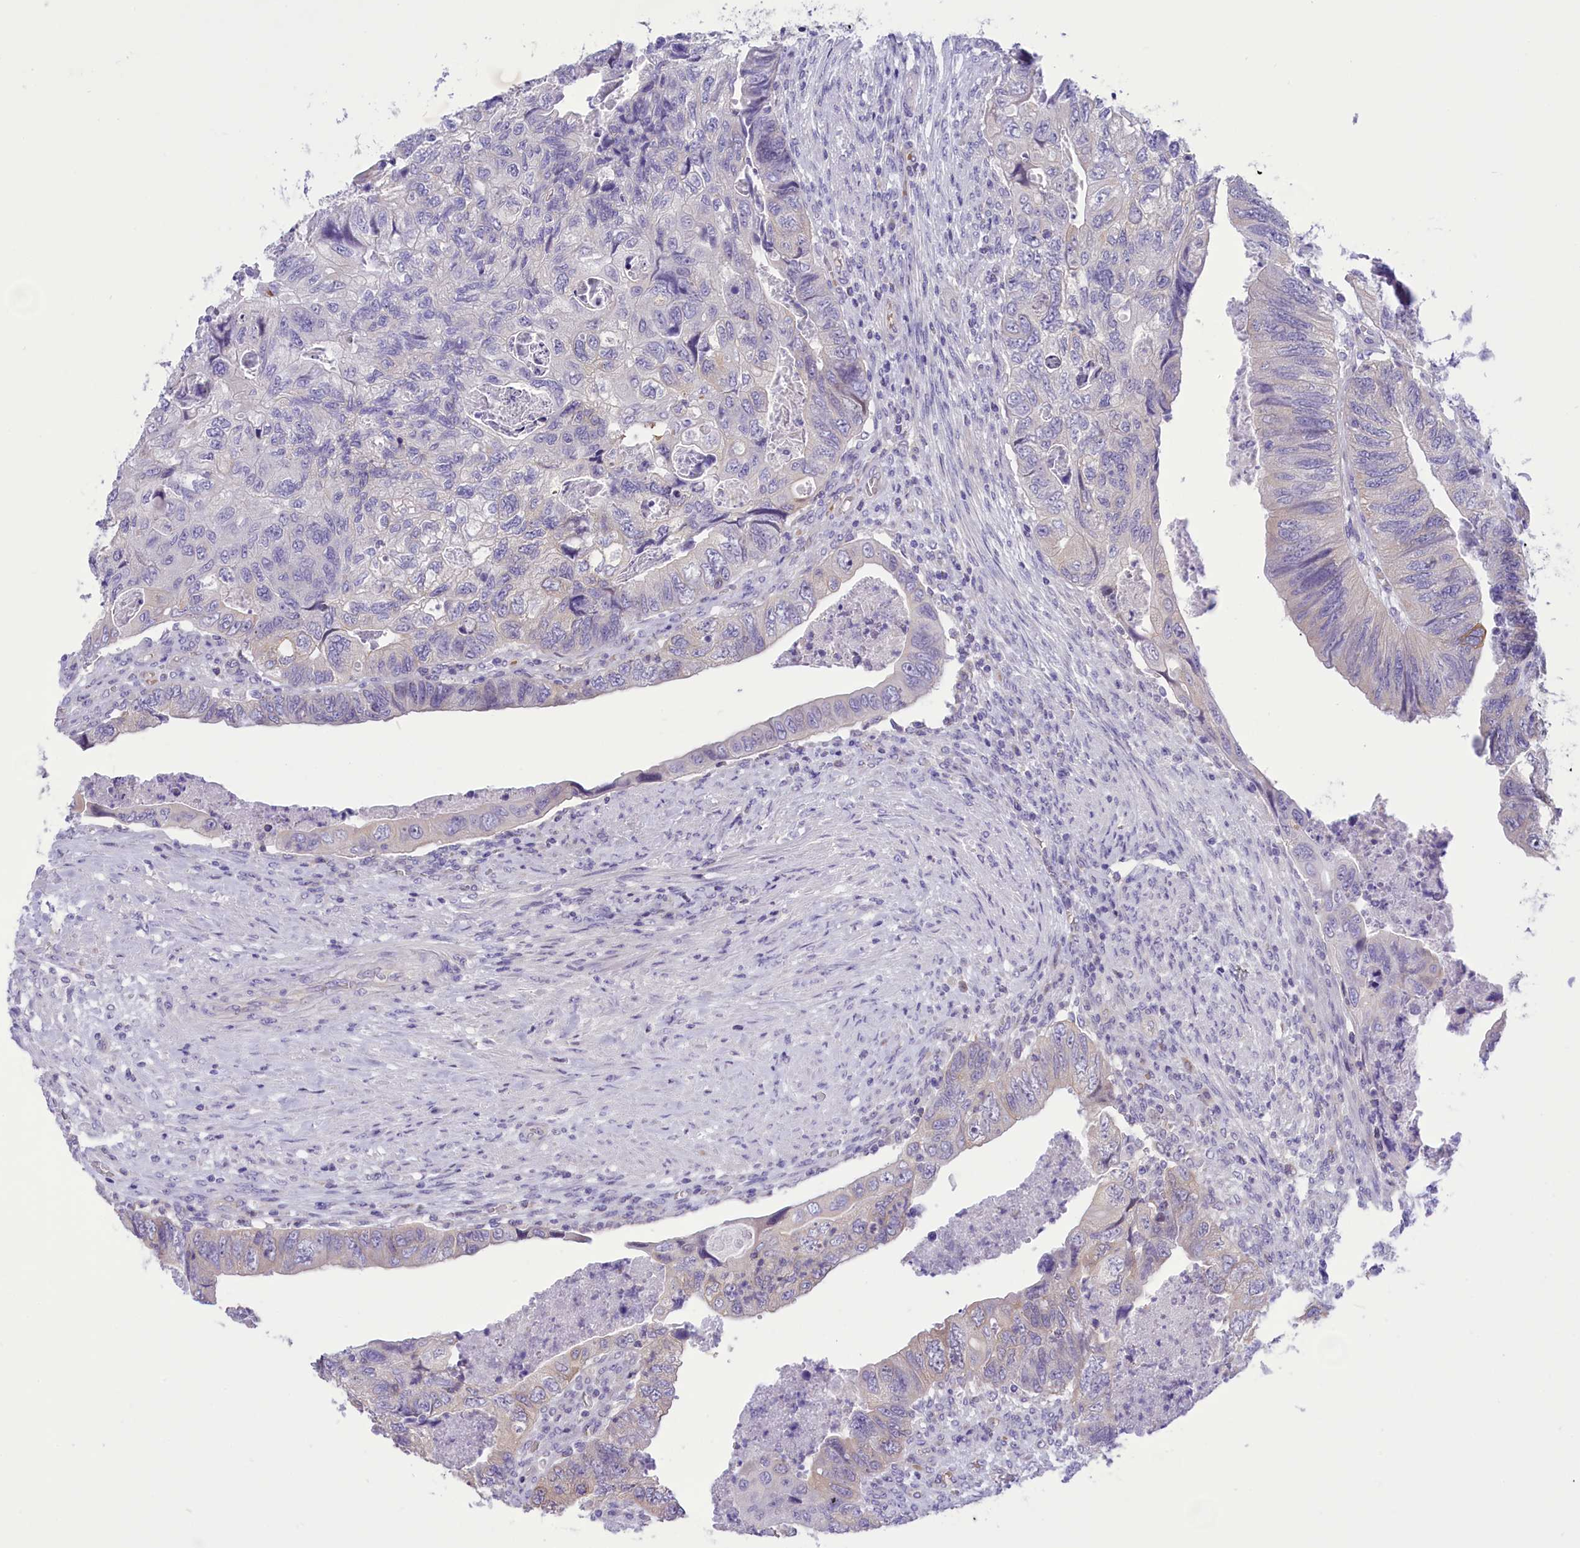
{"staining": {"intensity": "negative", "quantity": "none", "location": "none"}, "tissue": "colorectal cancer", "cell_type": "Tumor cells", "image_type": "cancer", "snomed": [{"axis": "morphology", "description": "Adenocarcinoma, NOS"}, {"axis": "topography", "description": "Rectum"}], "caption": "Immunohistochemical staining of human colorectal cancer exhibits no significant expression in tumor cells. The staining is performed using DAB (3,3'-diaminobenzidine) brown chromogen with nuclei counter-stained in using hematoxylin.", "gene": "DCAF16", "patient": {"sex": "male", "age": 63}}